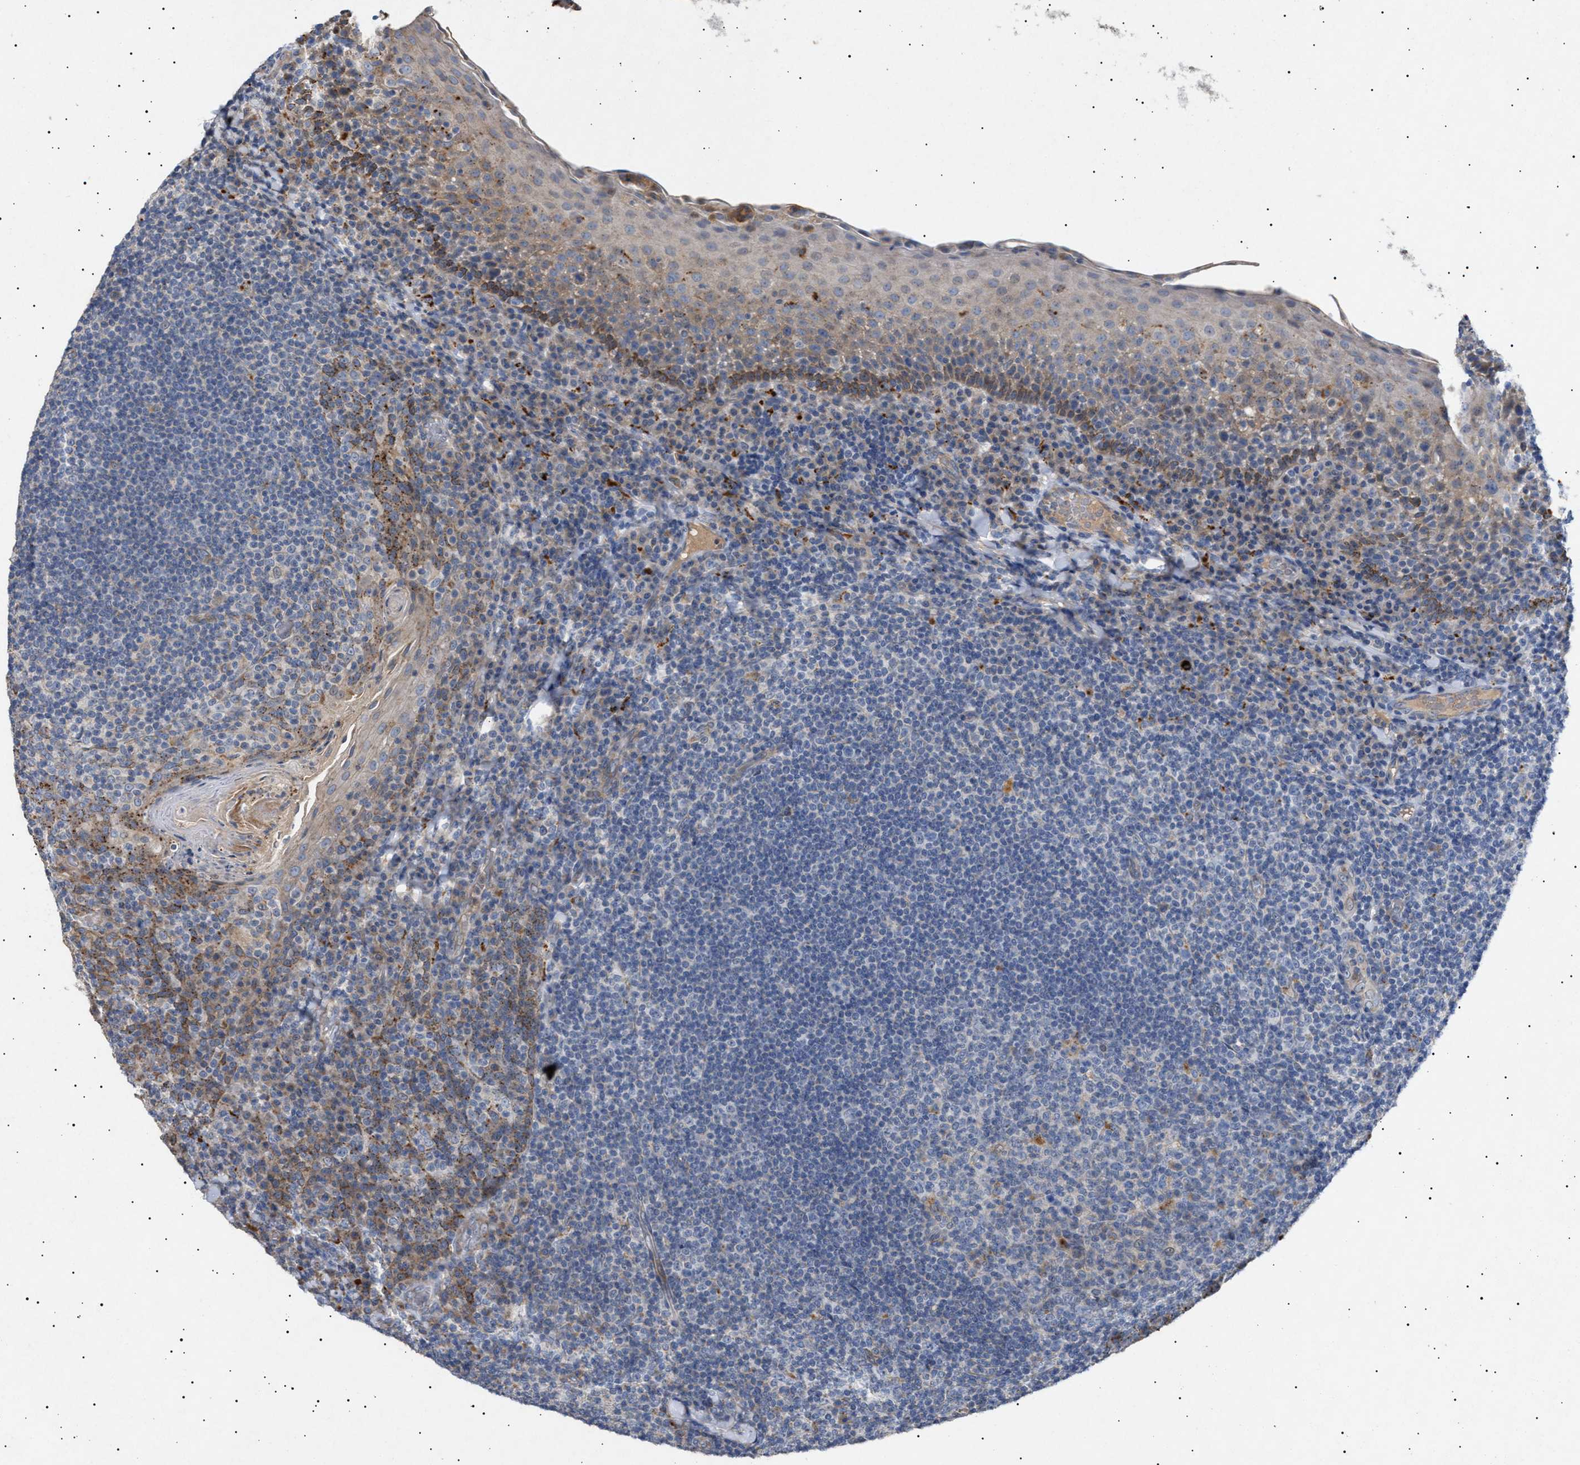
{"staining": {"intensity": "negative", "quantity": "none", "location": "none"}, "tissue": "tonsil", "cell_type": "Germinal center cells", "image_type": "normal", "snomed": [{"axis": "morphology", "description": "Normal tissue, NOS"}, {"axis": "topography", "description": "Tonsil"}], "caption": "Normal tonsil was stained to show a protein in brown. There is no significant staining in germinal center cells.", "gene": "SIRT5", "patient": {"sex": "male", "age": 17}}